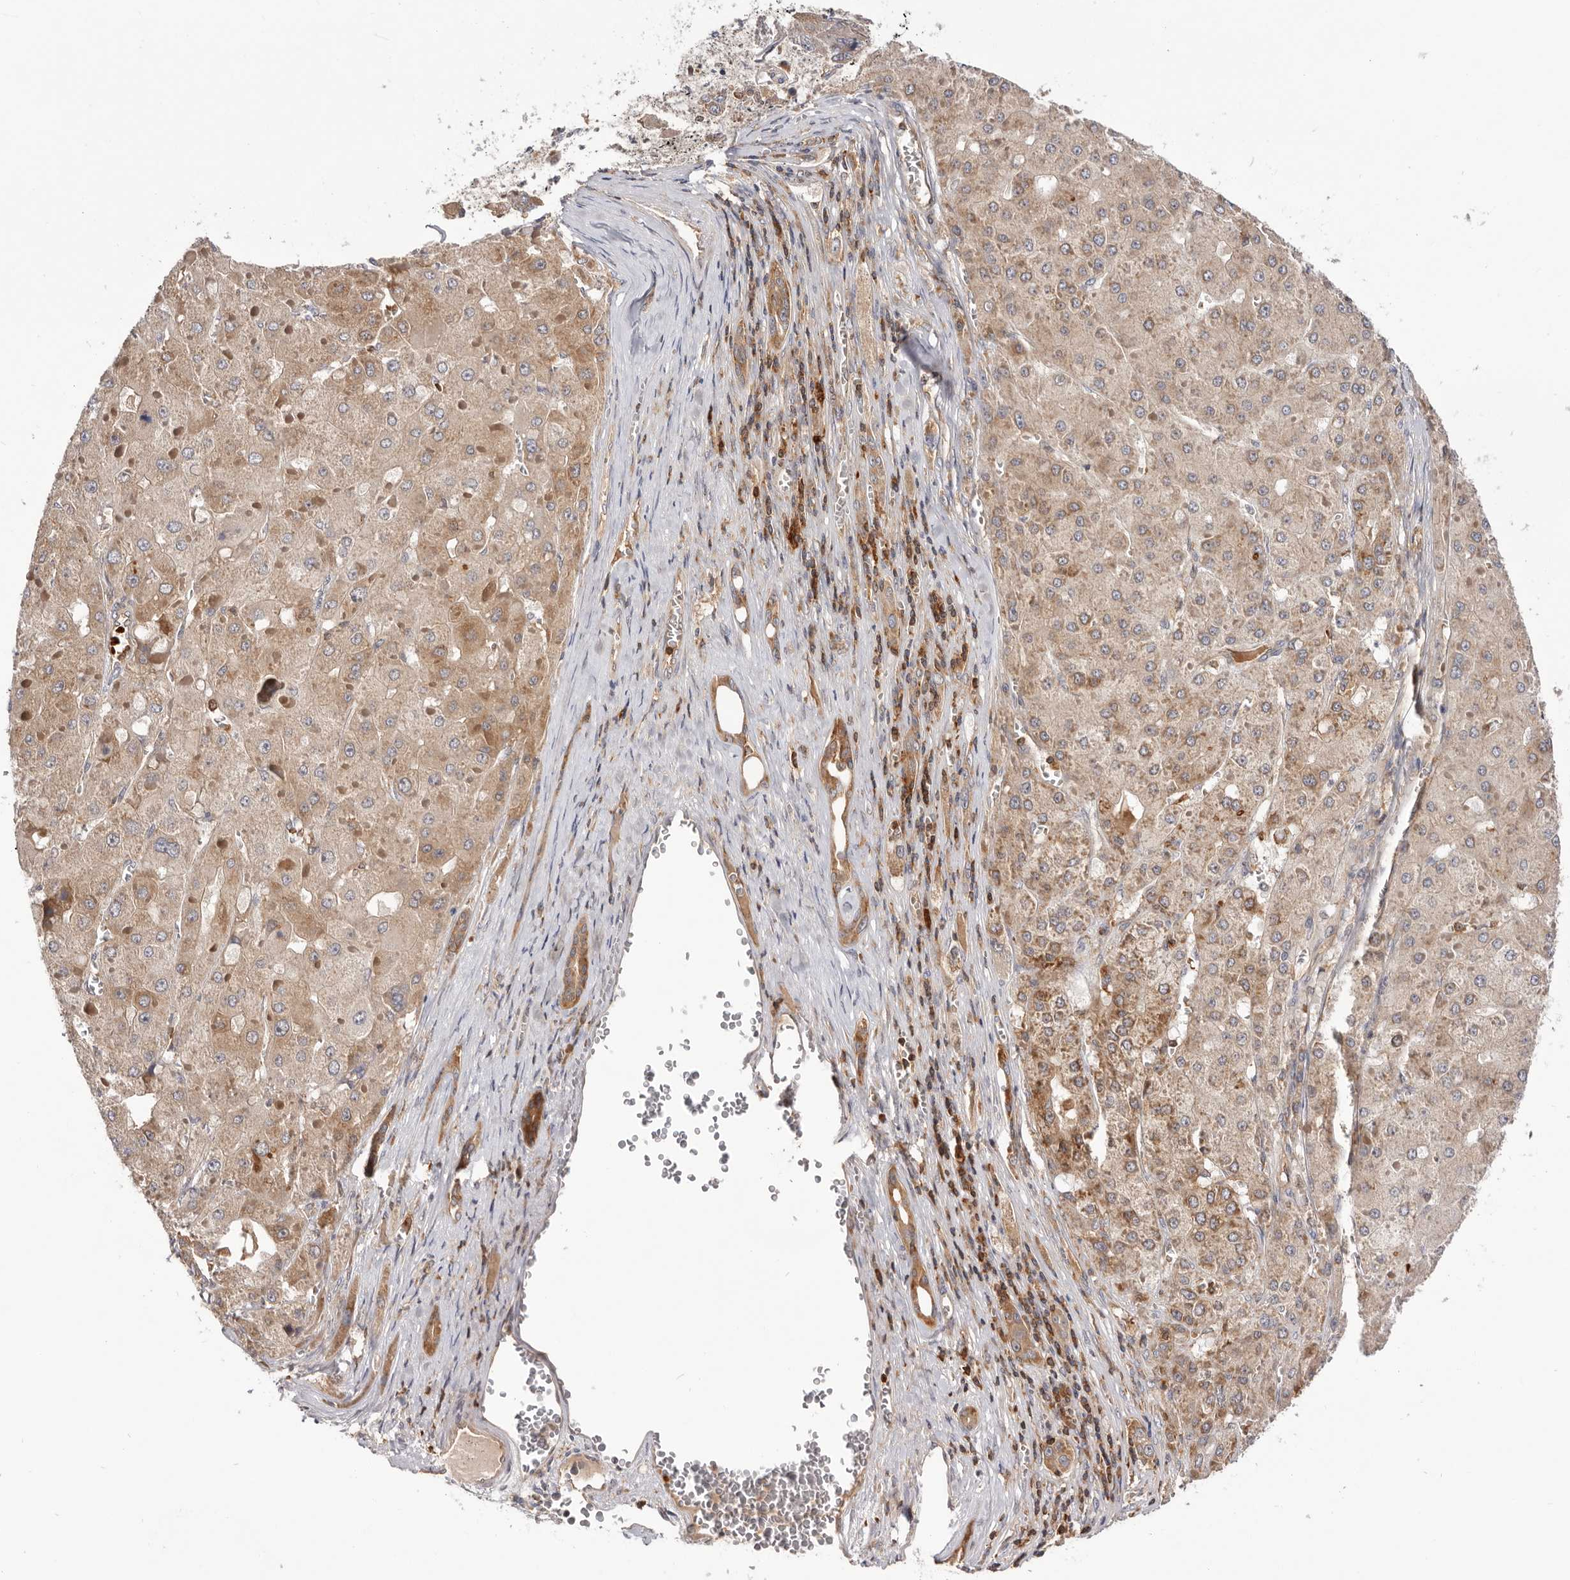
{"staining": {"intensity": "moderate", "quantity": ">75%", "location": "cytoplasmic/membranous"}, "tissue": "liver cancer", "cell_type": "Tumor cells", "image_type": "cancer", "snomed": [{"axis": "morphology", "description": "Carcinoma, Hepatocellular, NOS"}, {"axis": "topography", "description": "Liver"}], "caption": "Brown immunohistochemical staining in human liver hepatocellular carcinoma displays moderate cytoplasmic/membranous staining in approximately >75% of tumor cells.", "gene": "RNF213", "patient": {"sex": "female", "age": 73}}